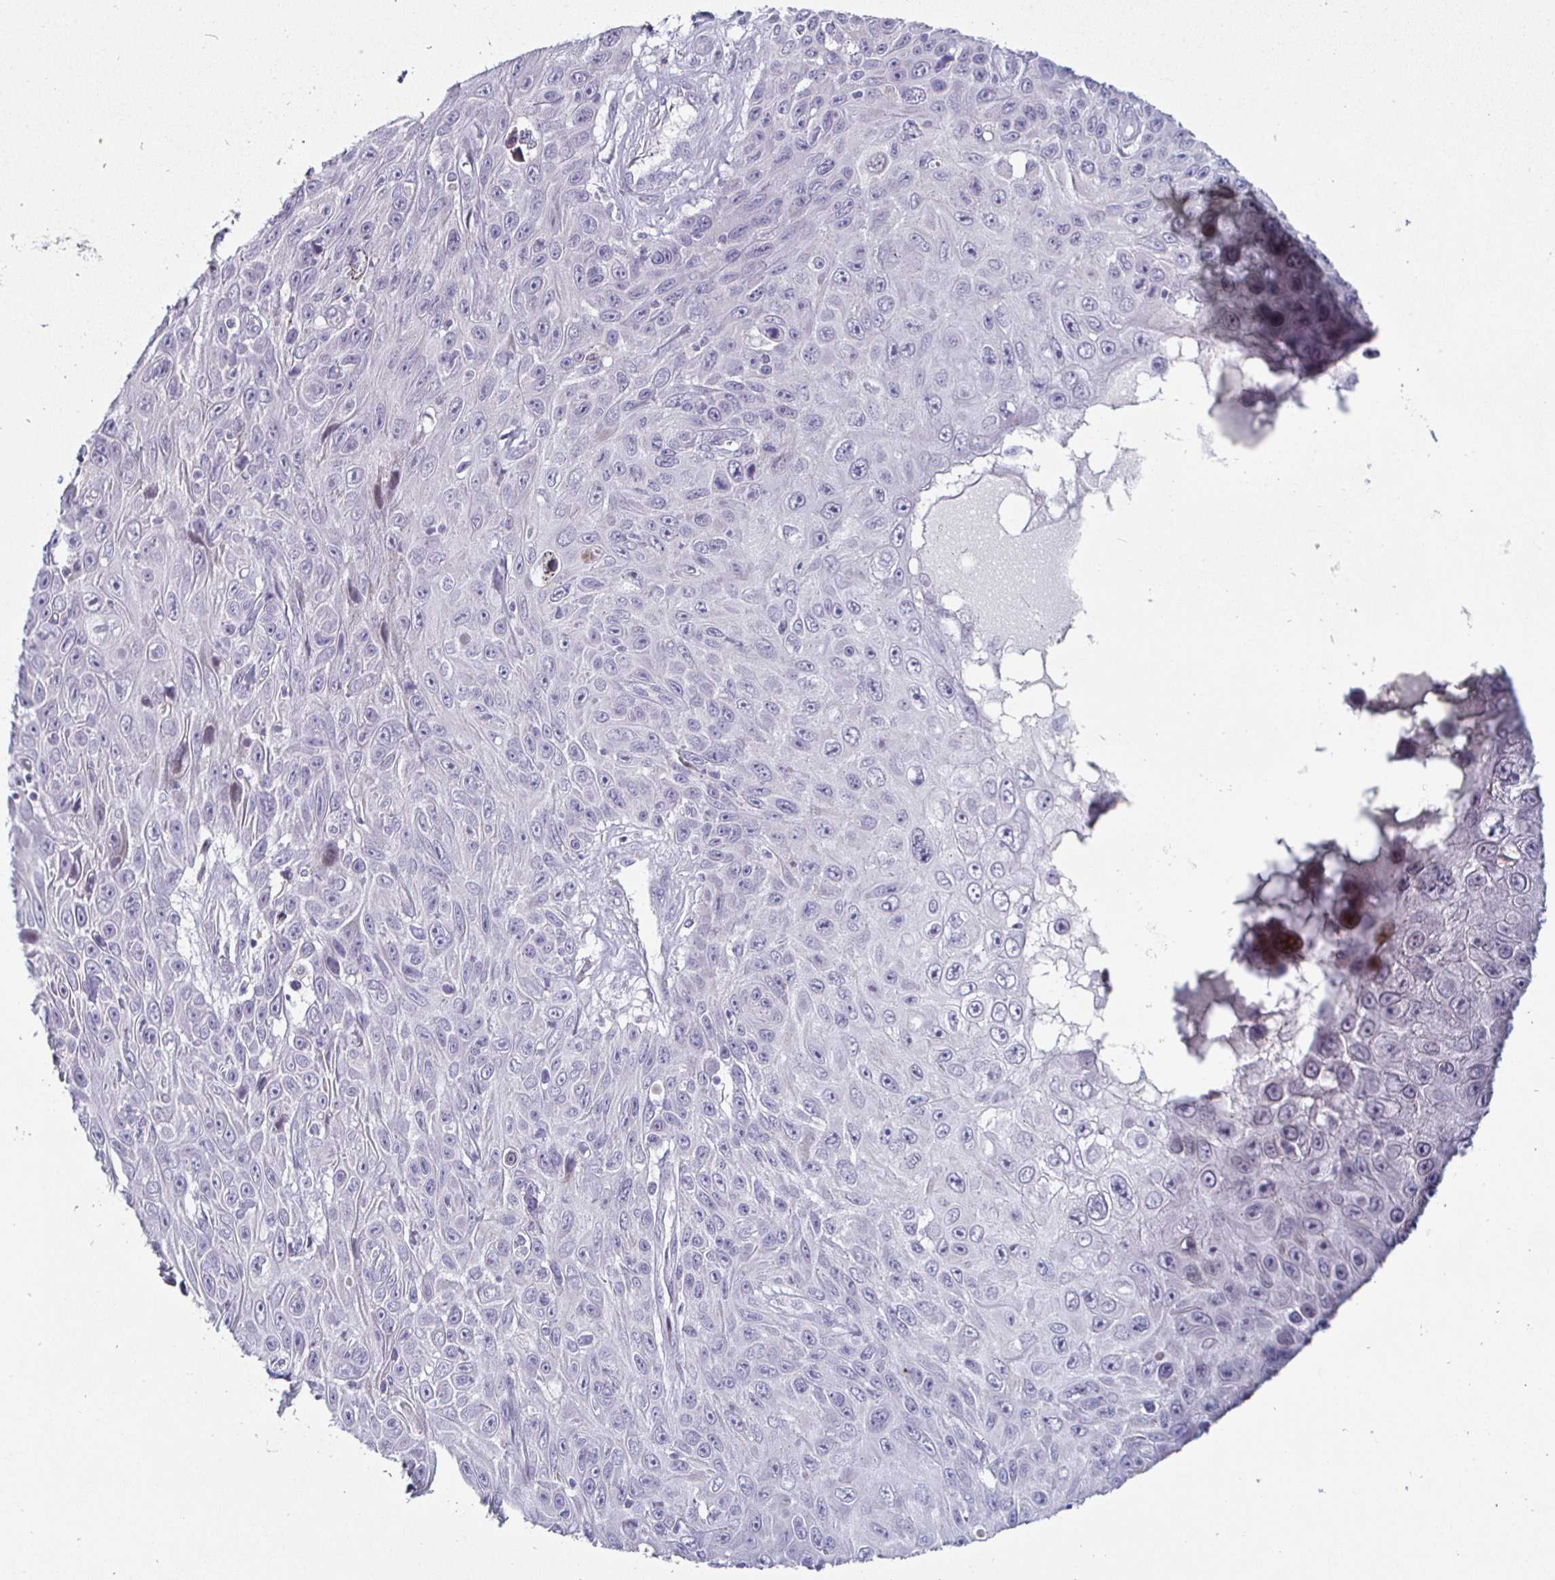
{"staining": {"intensity": "negative", "quantity": "none", "location": "none"}, "tissue": "skin cancer", "cell_type": "Tumor cells", "image_type": "cancer", "snomed": [{"axis": "morphology", "description": "Squamous cell carcinoma, NOS"}, {"axis": "topography", "description": "Skin"}], "caption": "There is no significant staining in tumor cells of skin cancer. The staining is performed using DAB brown chromogen with nuclei counter-stained in using hematoxylin.", "gene": "DMRTB1", "patient": {"sex": "male", "age": 82}}